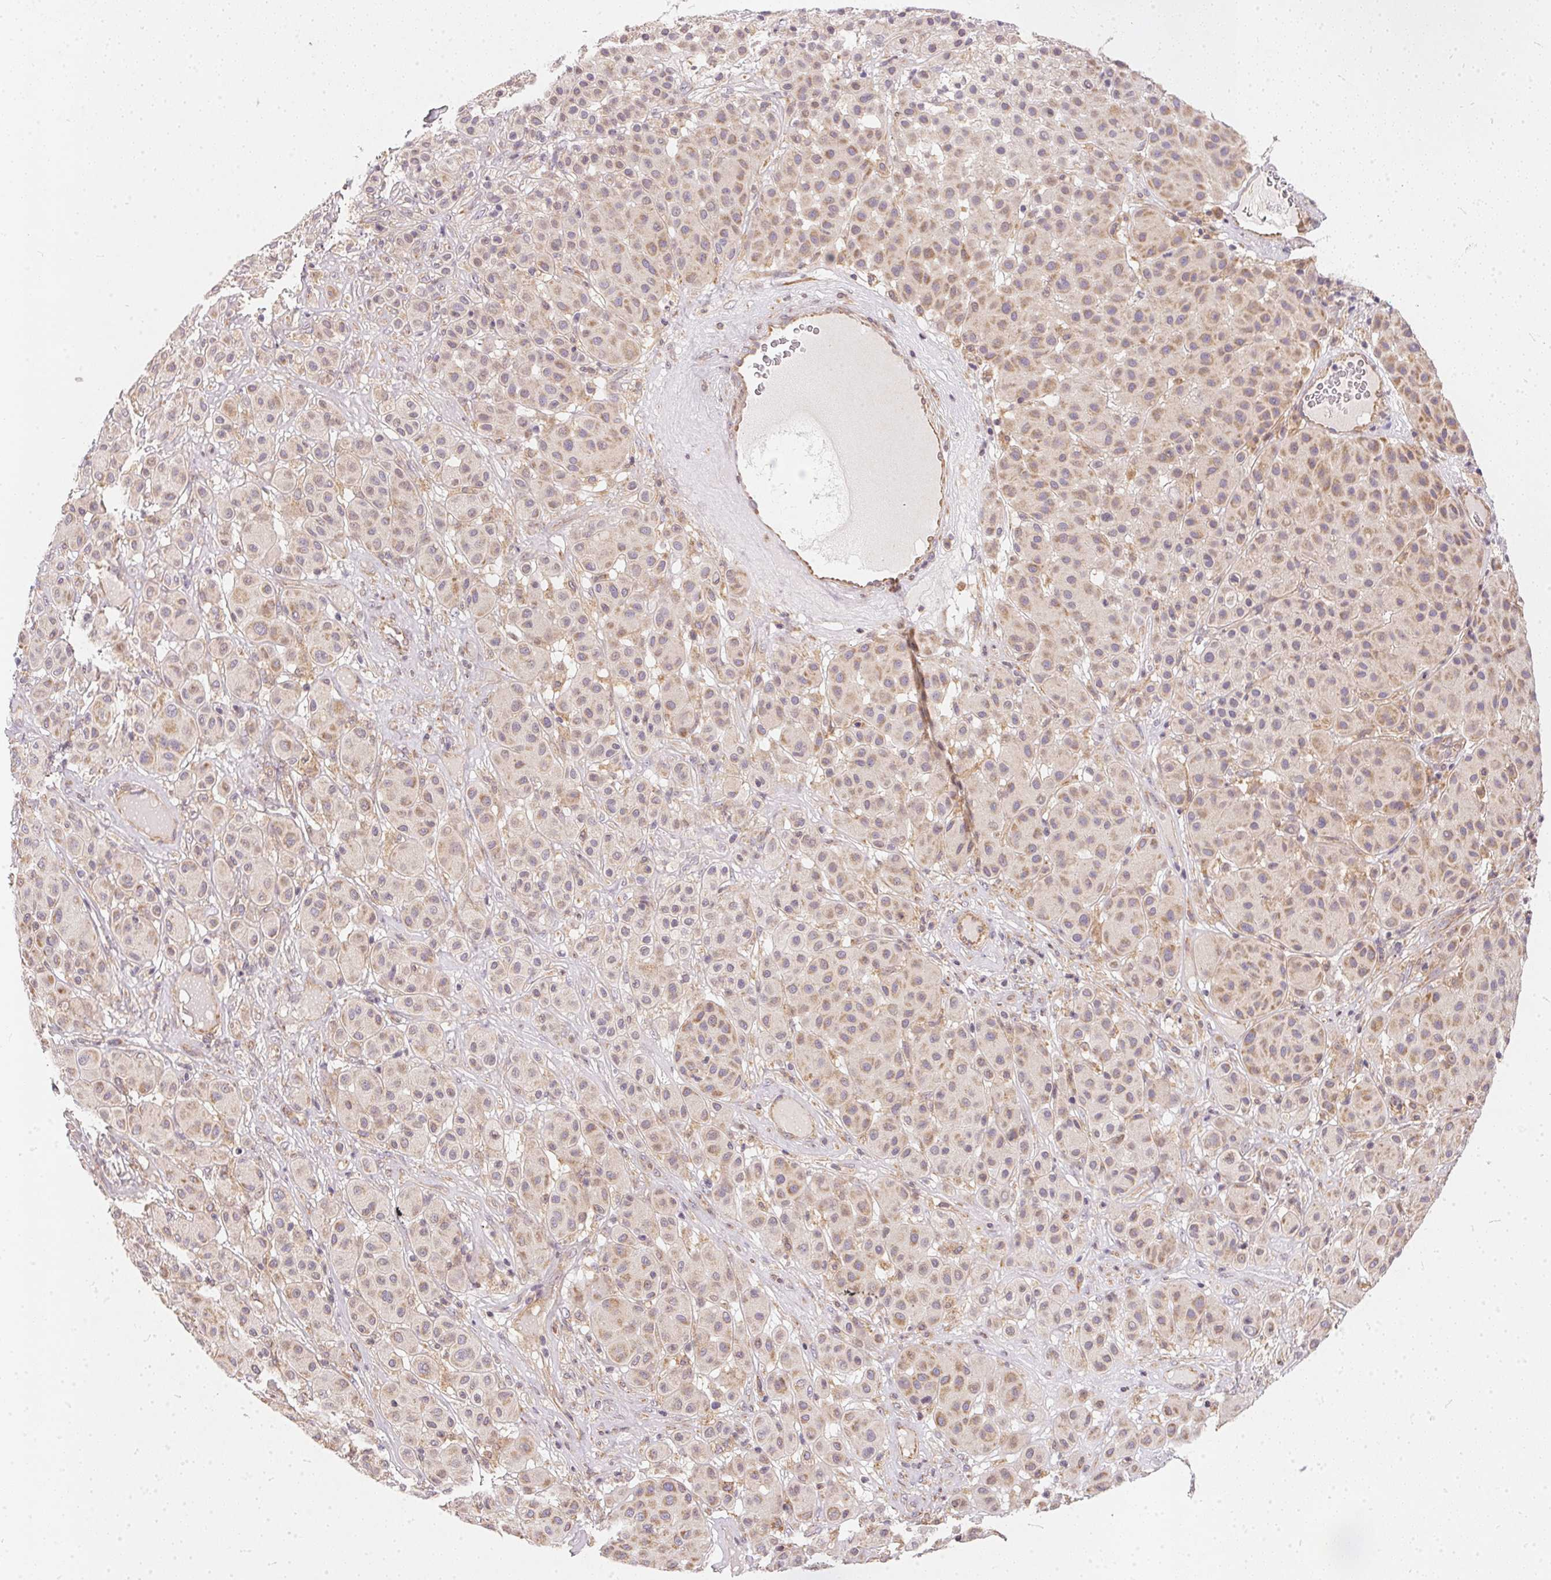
{"staining": {"intensity": "weak", "quantity": "25%-75%", "location": "cytoplasmic/membranous"}, "tissue": "melanoma", "cell_type": "Tumor cells", "image_type": "cancer", "snomed": [{"axis": "morphology", "description": "Malignant melanoma, Metastatic site"}, {"axis": "topography", "description": "Smooth muscle"}], "caption": "This is an image of immunohistochemistry staining of malignant melanoma (metastatic site), which shows weak staining in the cytoplasmic/membranous of tumor cells.", "gene": "VWA5B2", "patient": {"sex": "male", "age": 41}}